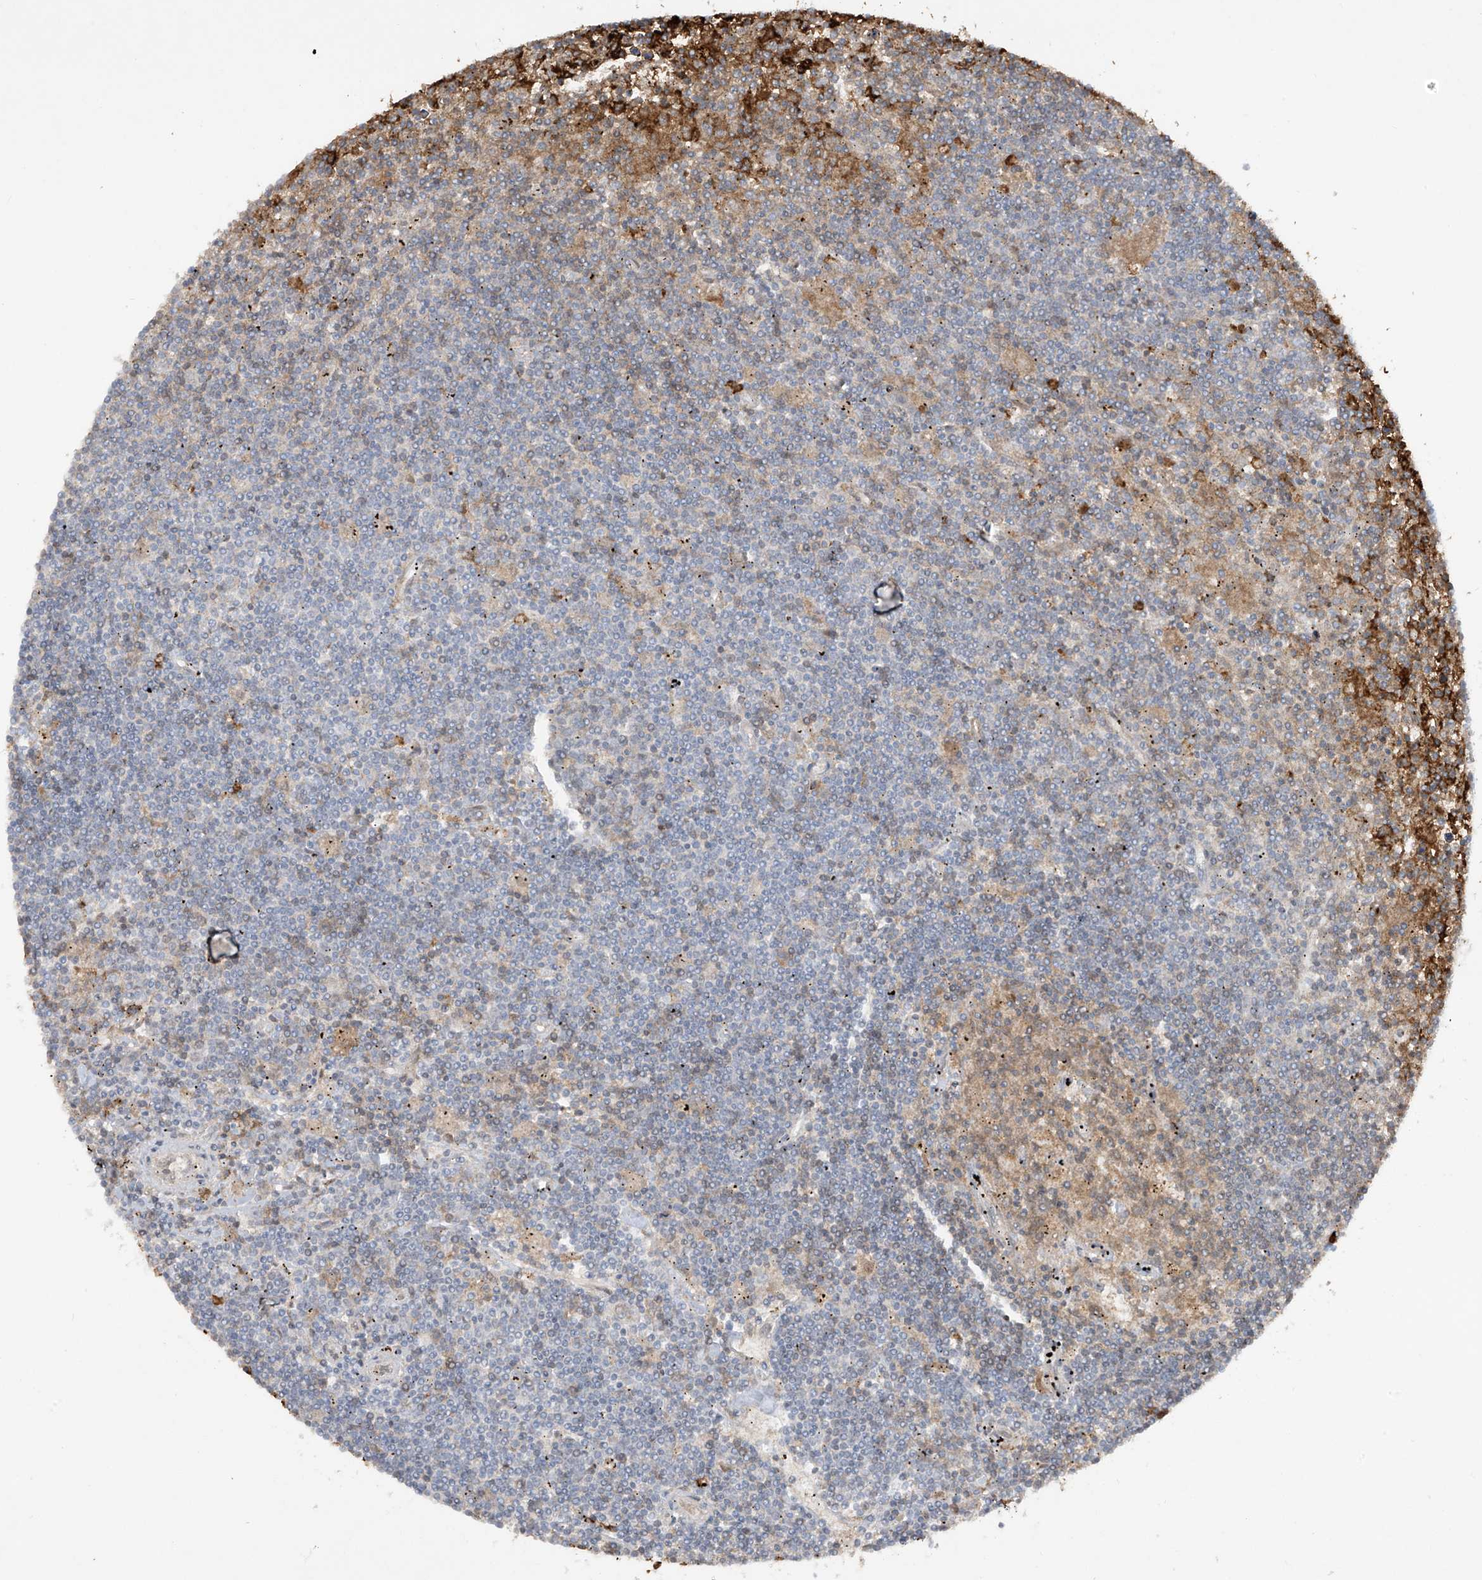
{"staining": {"intensity": "negative", "quantity": "none", "location": "none"}, "tissue": "lymphoma", "cell_type": "Tumor cells", "image_type": "cancer", "snomed": [{"axis": "morphology", "description": "Malignant lymphoma, non-Hodgkin's type, Low grade"}, {"axis": "topography", "description": "Spleen"}], "caption": "IHC image of neoplastic tissue: lymphoma stained with DAB (3,3'-diaminobenzidine) displays no significant protein expression in tumor cells.", "gene": "FCGR3A", "patient": {"sex": "male", "age": 76}}